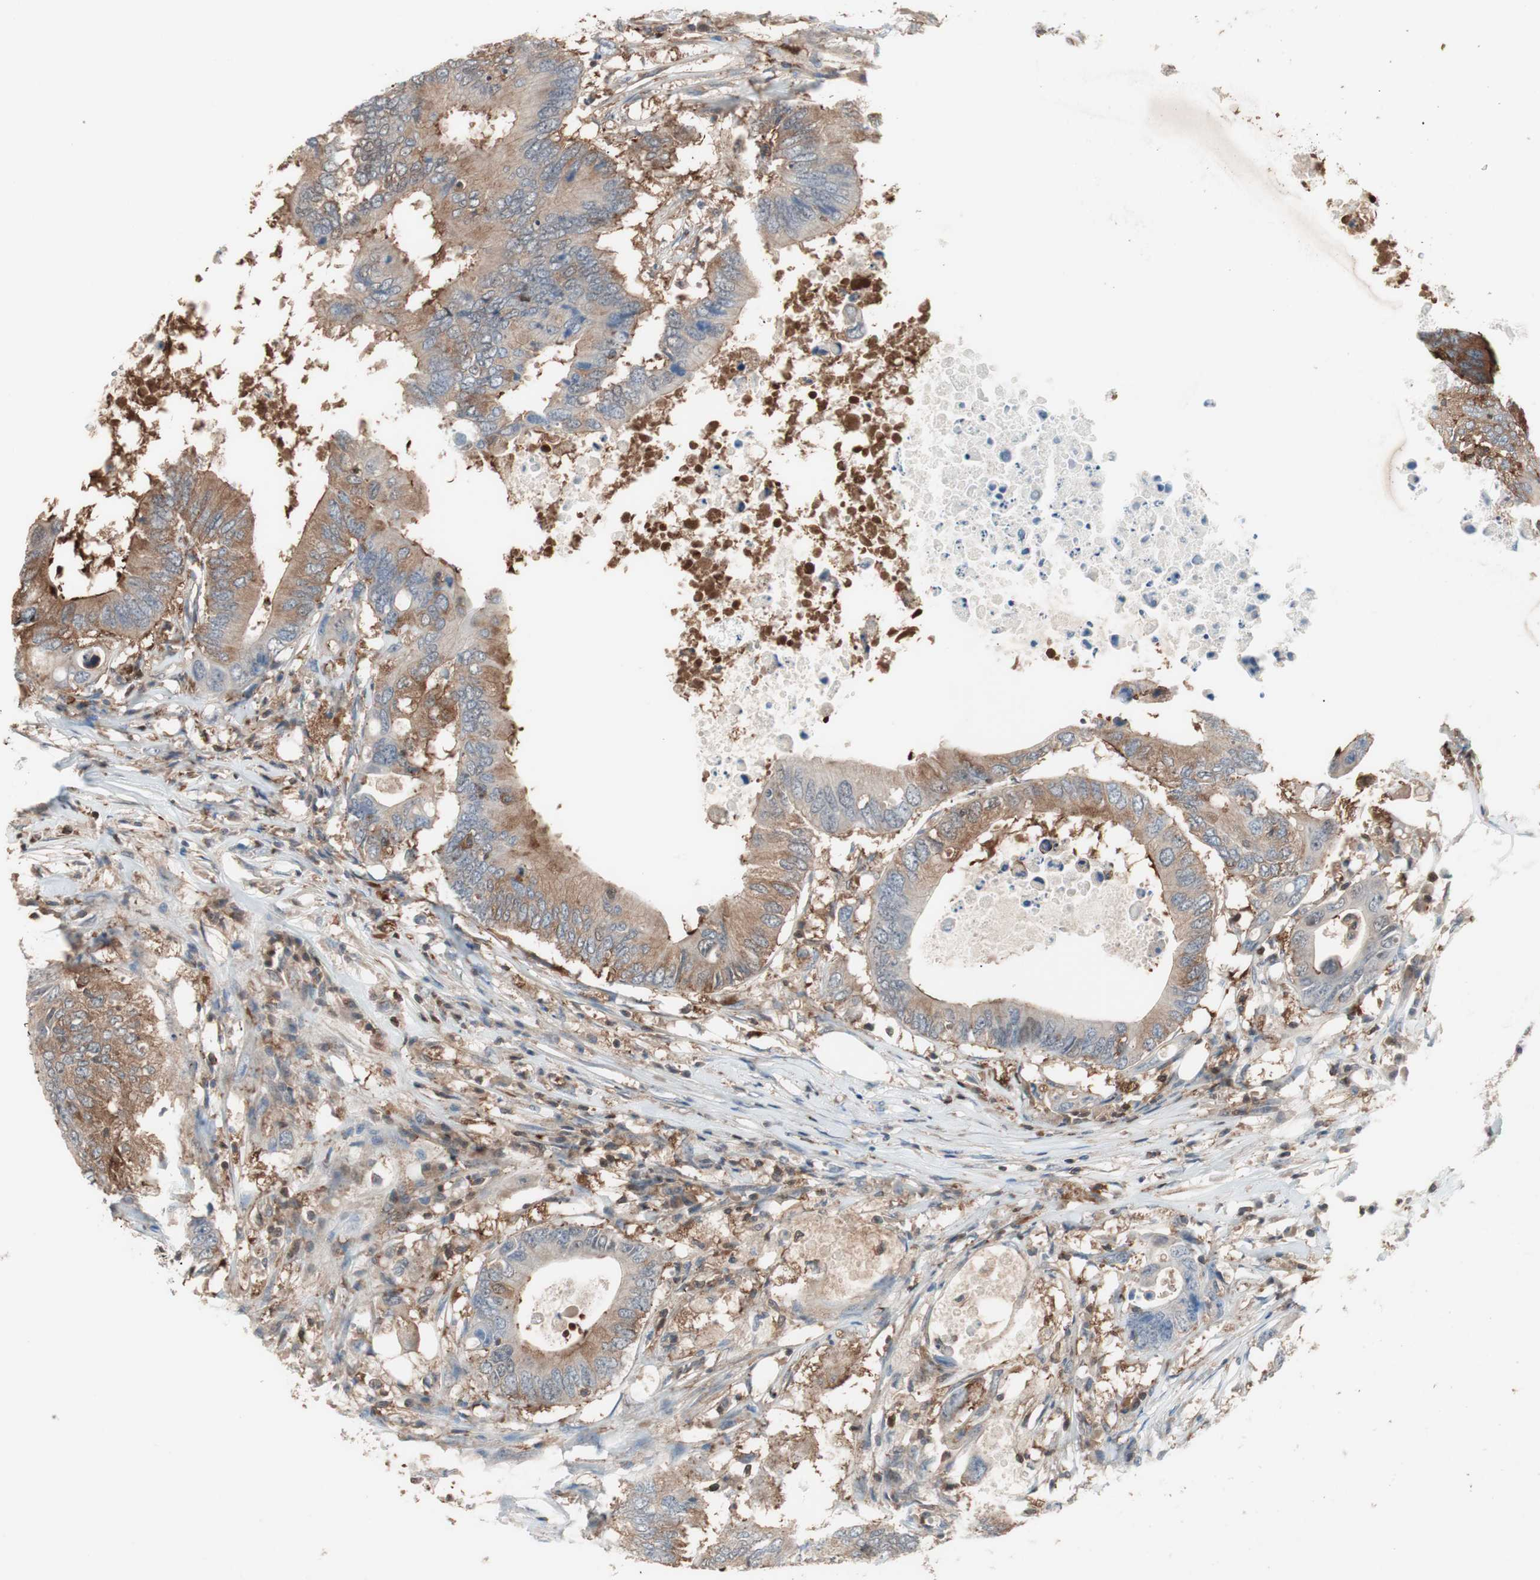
{"staining": {"intensity": "weak", "quantity": ">75%", "location": "cytoplasmic/membranous"}, "tissue": "colorectal cancer", "cell_type": "Tumor cells", "image_type": "cancer", "snomed": [{"axis": "morphology", "description": "Adenocarcinoma, NOS"}, {"axis": "topography", "description": "Colon"}], "caption": "Immunohistochemical staining of adenocarcinoma (colorectal) reveals weak cytoplasmic/membranous protein expression in about >75% of tumor cells.", "gene": "GALT", "patient": {"sex": "male", "age": 71}}